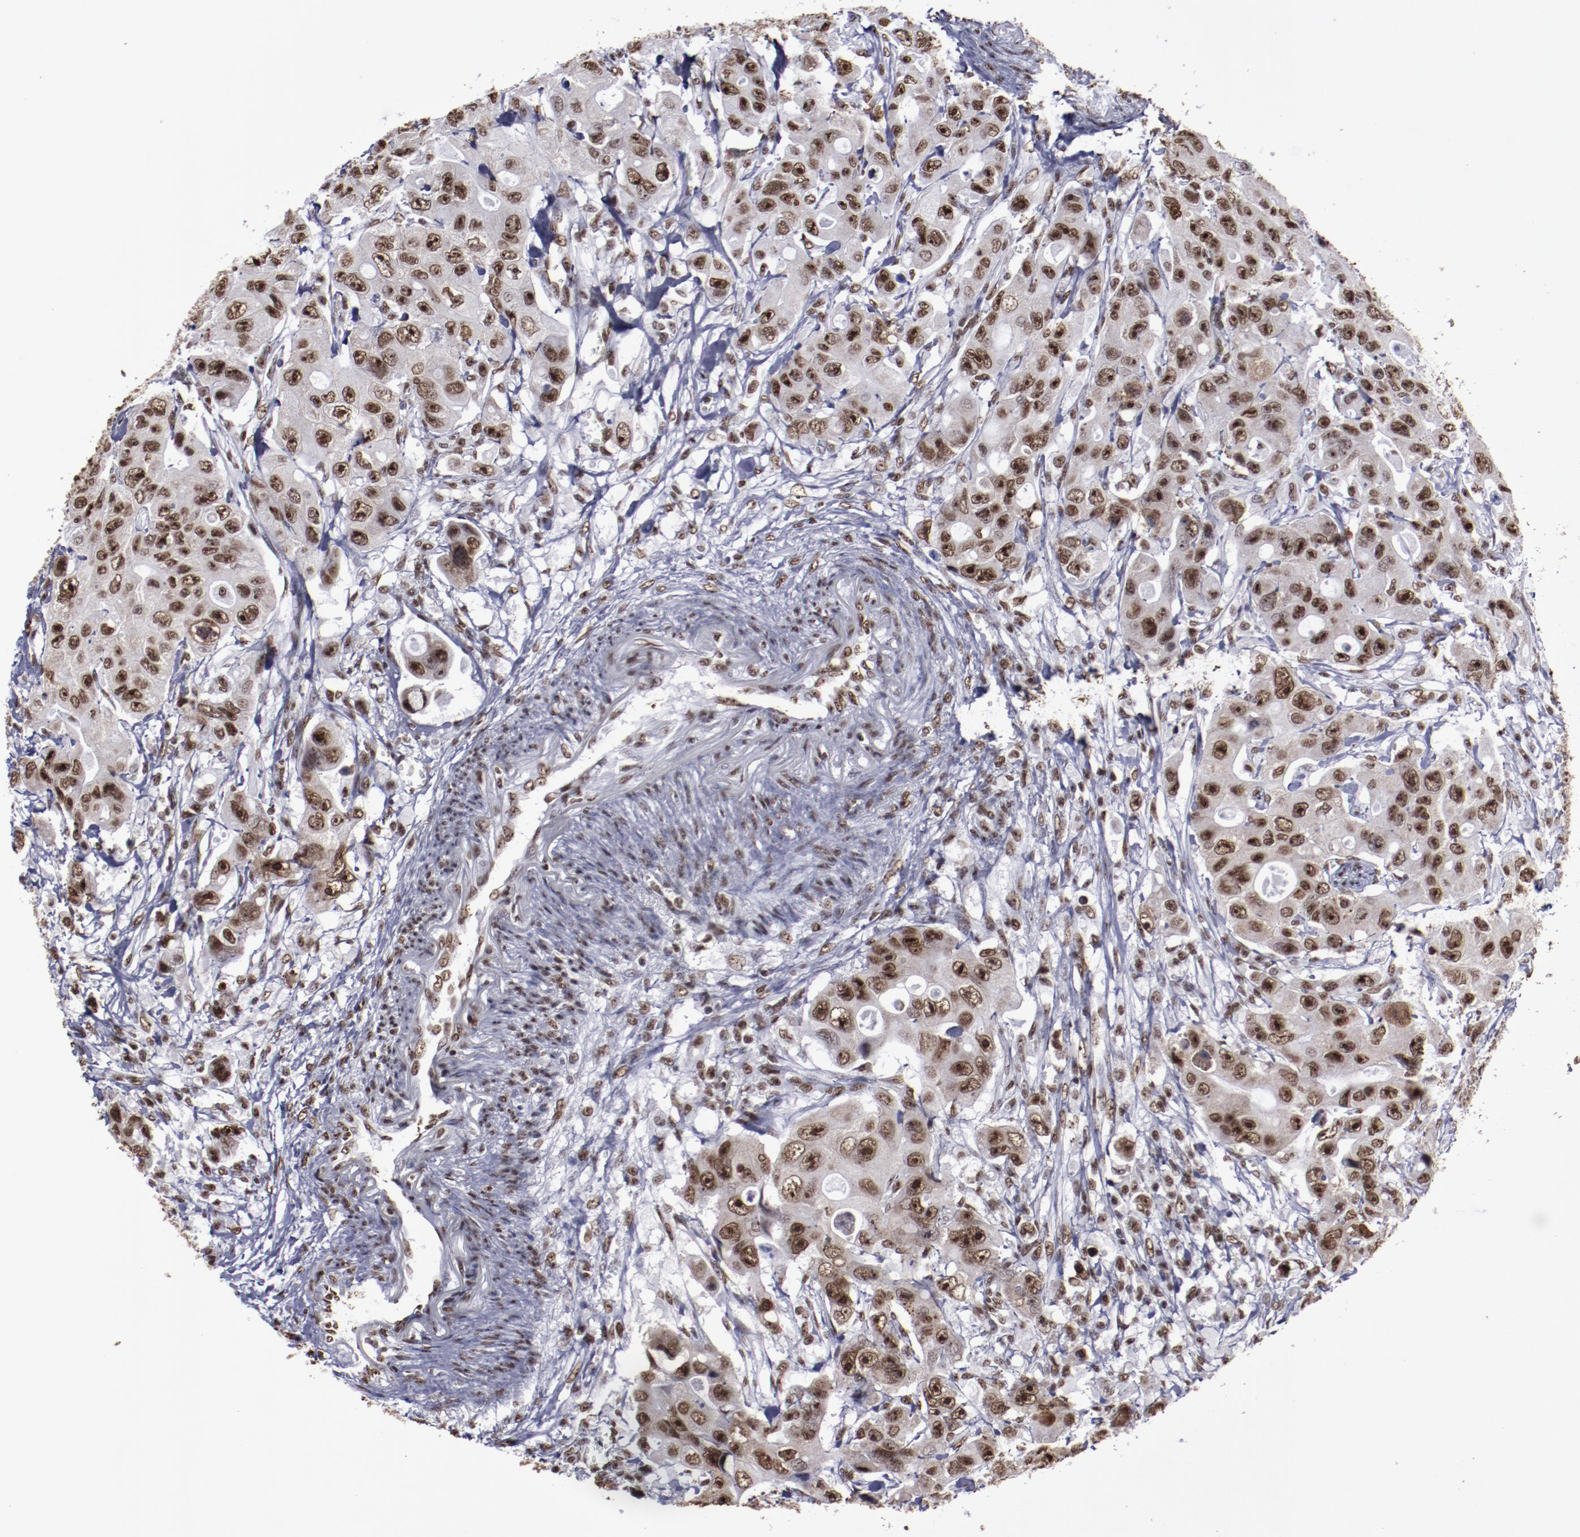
{"staining": {"intensity": "strong", "quantity": ">75%", "location": "nuclear"}, "tissue": "colorectal cancer", "cell_type": "Tumor cells", "image_type": "cancer", "snomed": [{"axis": "morphology", "description": "Adenocarcinoma, NOS"}, {"axis": "topography", "description": "Colon"}], "caption": "Human colorectal adenocarcinoma stained for a protein (brown) exhibits strong nuclear positive positivity in about >75% of tumor cells.", "gene": "HNRNPA2B1", "patient": {"sex": "female", "age": 46}}